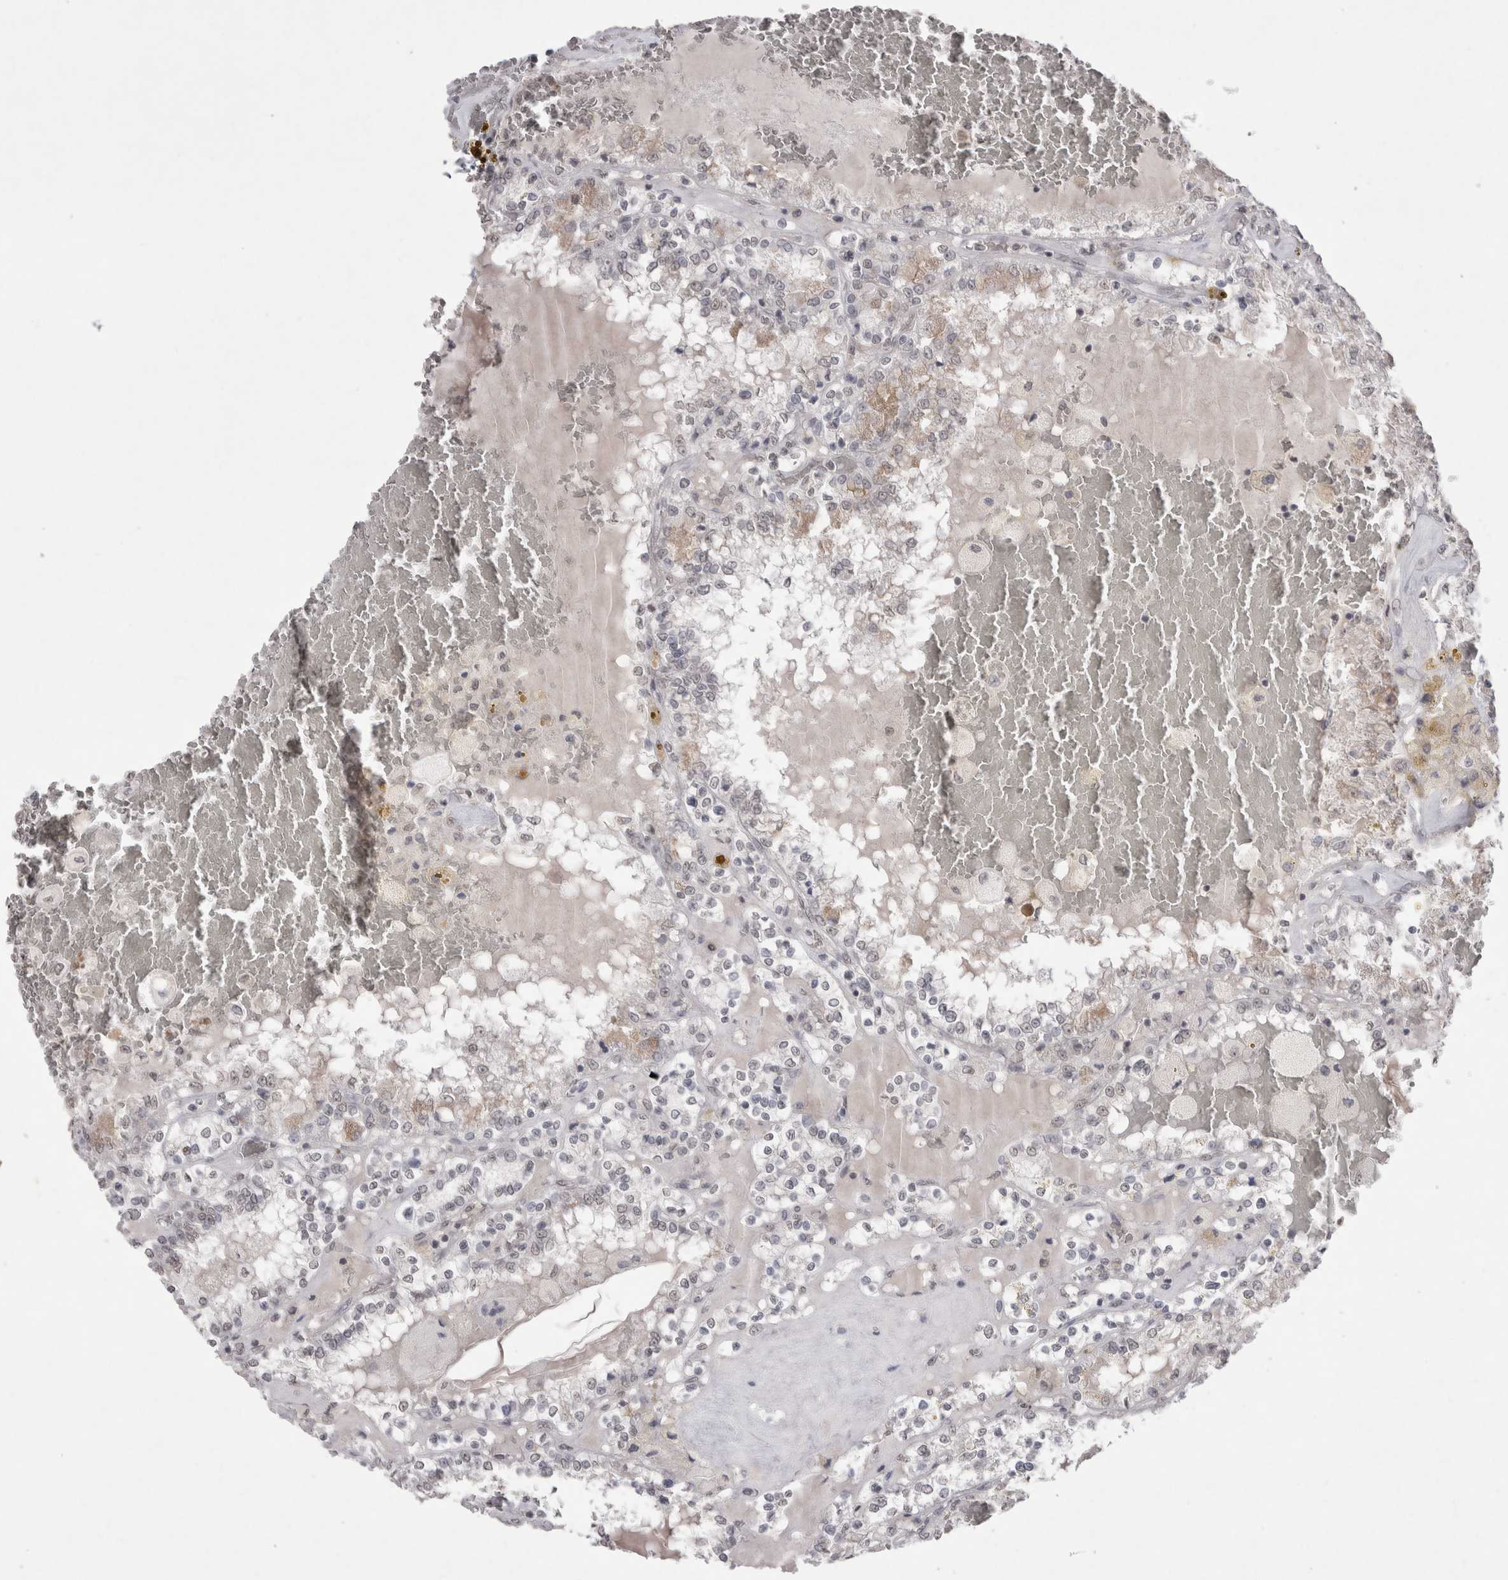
{"staining": {"intensity": "weak", "quantity": "<25%", "location": "nuclear"}, "tissue": "renal cancer", "cell_type": "Tumor cells", "image_type": "cancer", "snomed": [{"axis": "morphology", "description": "Adenocarcinoma, NOS"}, {"axis": "topography", "description": "Kidney"}], "caption": "Immunohistochemistry photomicrograph of neoplastic tissue: human renal adenocarcinoma stained with DAB (3,3'-diaminobenzidine) reveals no significant protein positivity in tumor cells.", "gene": "DDX4", "patient": {"sex": "female", "age": 56}}